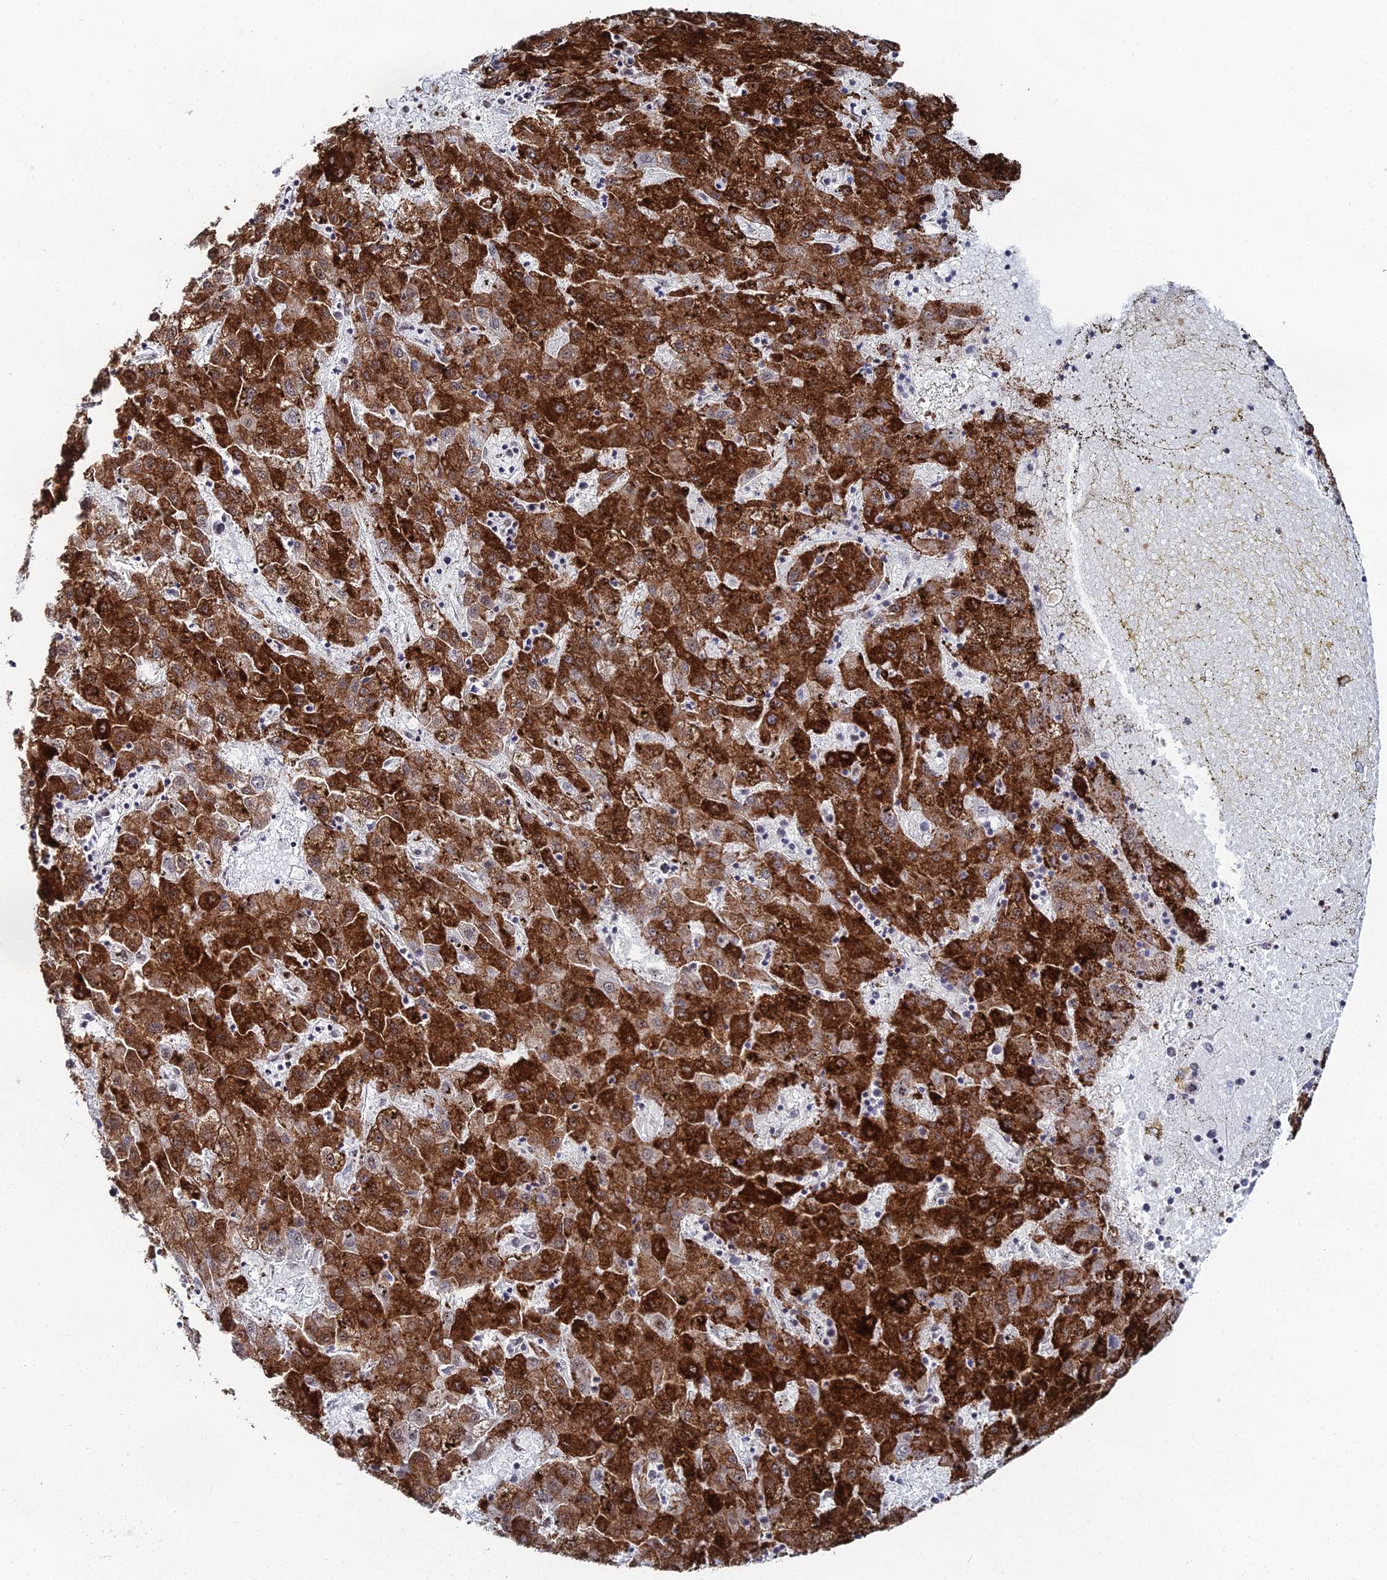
{"staining": {"intensity": "strong", "quantity": ">75%", "location": "cytoplasmic/membranous"}, "tissue": "liver cancer", "cell_type": "Tumor cells", "image_type": "cancer", "snomed": [{"axis": "morphology", "description": "Carcinoma, Hepatocellular, NOS"}, {"axis": "topography", "description": "Liver"}], "caption": "Human hepatocellular carcinoma (liver) stained for a protein (brown) shows strong cytoplasmic/membranous positive staining in about >75% of tumor cells.", "gene": "GSC2", "patient": {"sex": "male", "age": 72}}